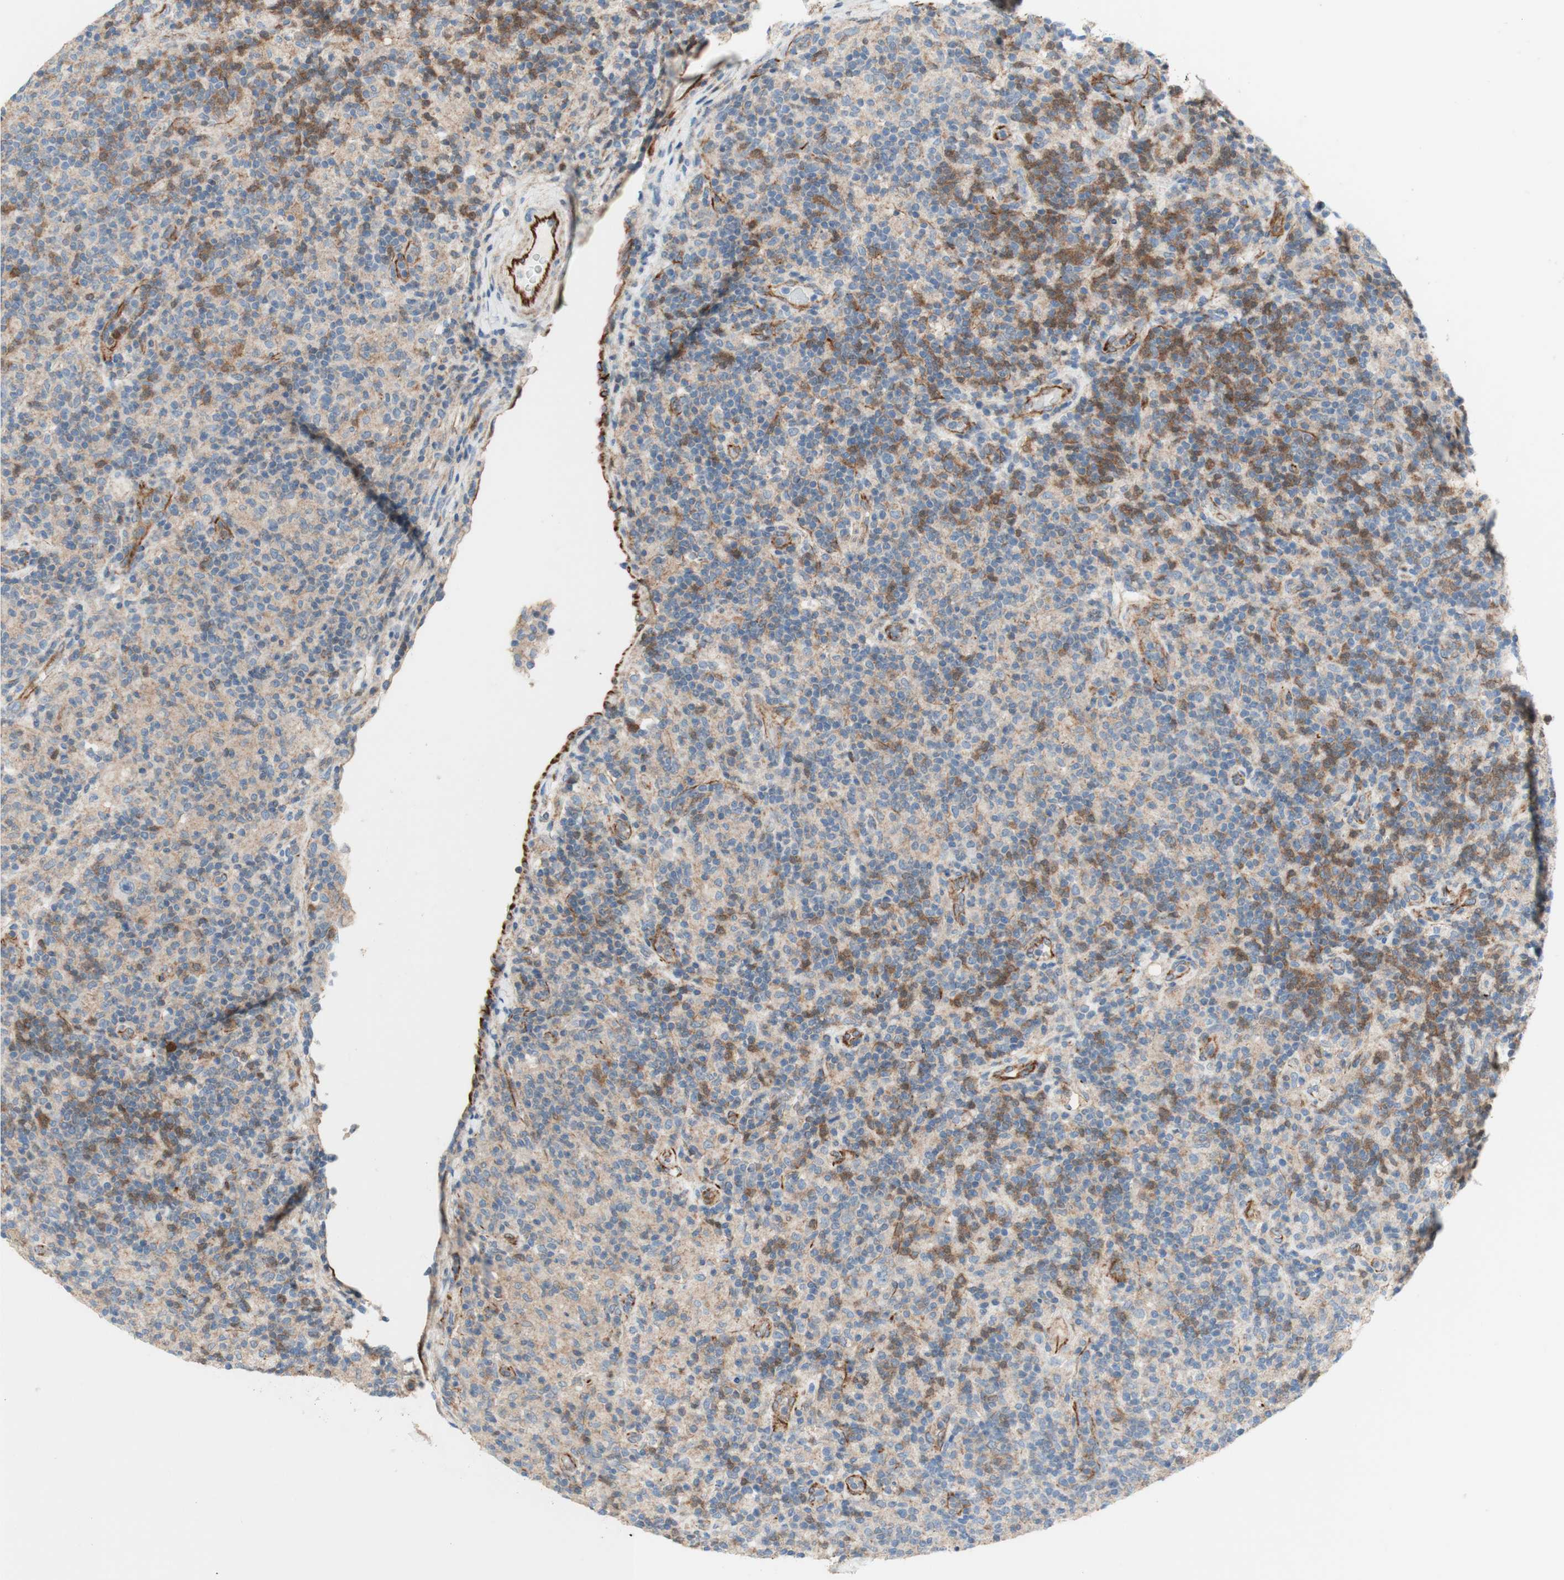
{"staining": {"intensity": "negative", "quantity": "none", "location": "none"}, "tissue": "lymphoma", "cell_type": "Tumor cells", "image_type": "cancer", "snomed": [{"axis": "morphology", "description": "Hodgkin's disease, NOS"}, {"axis": "topography", "description": "Lymph node"}], "caption": "A micrograph of human Hodgkin's disease is negative for staining in tumor cells. The staining is performed using DAB (3,3'-diaminobenzidine) brown chromogen with nuclei counter-stained in using hematoxylin.", "gene": "POU2AF1", "patient": {"sex": "male", "age": 70}}